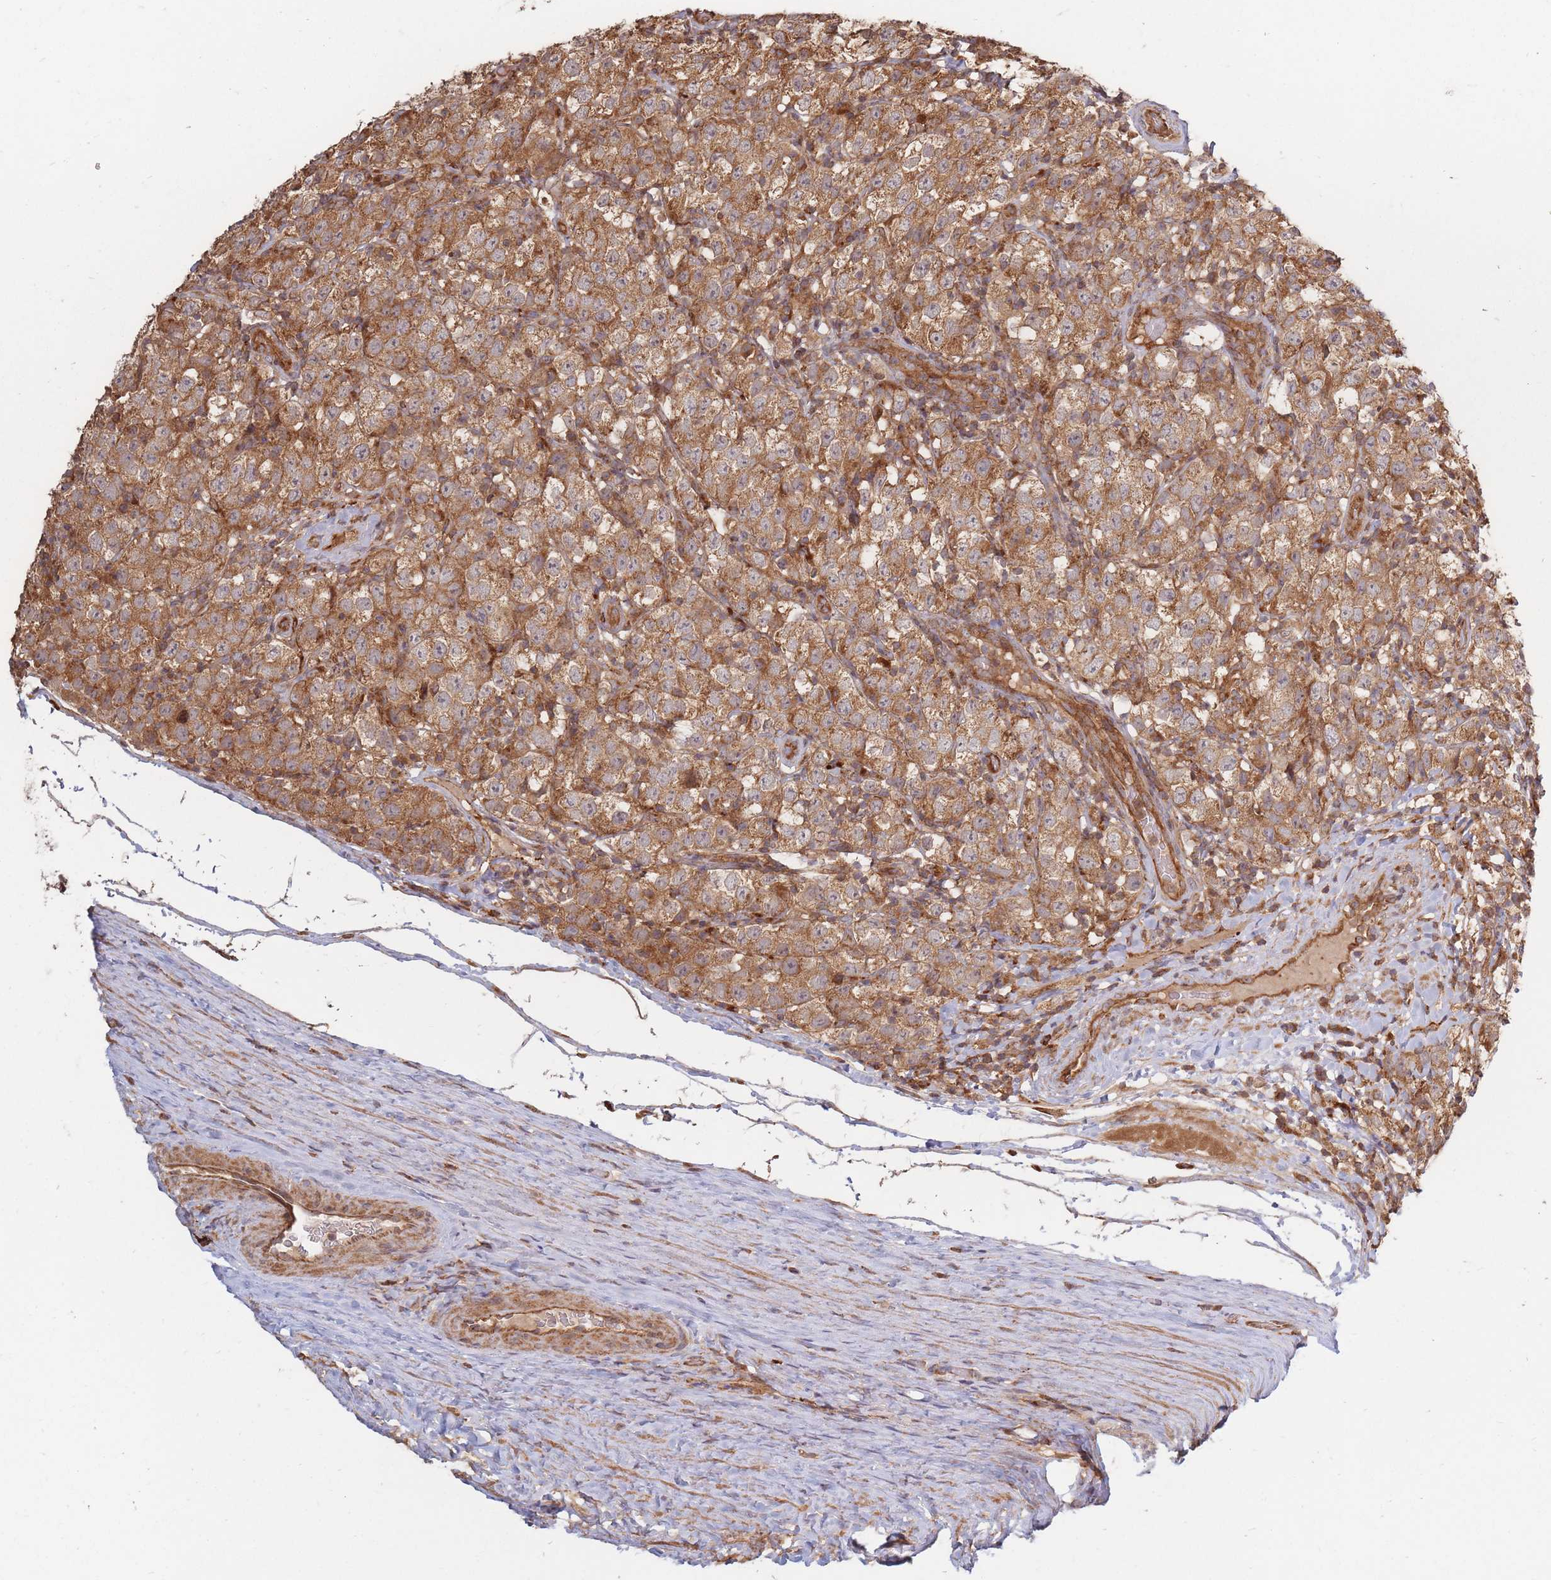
{"staining": {"intensity": "moderate", "quantity": ">75%", "location": "cytoplasmic/membranous"}, "tissue": "testis cancer", "cell_type": "Tumor cells", "image_type": "cancer", "snomed": [{"axis": "morphology", "description": "Seminoma, NOS"}, {"axis": "morphology", "description": "Carcinoma, Embryonal, NOS"}, {"axis": "topography", "description": "Testis"}], "caption": "Immunohistochemistry (IHC) (DAB) staining of human testis cancer (seminoma) exhibits moderate cytoplasmic/membranous protein positivity in about >75% of tumor cells.", "gene": "RASSF2", "patient": {"sex": "male", "age": 41}}